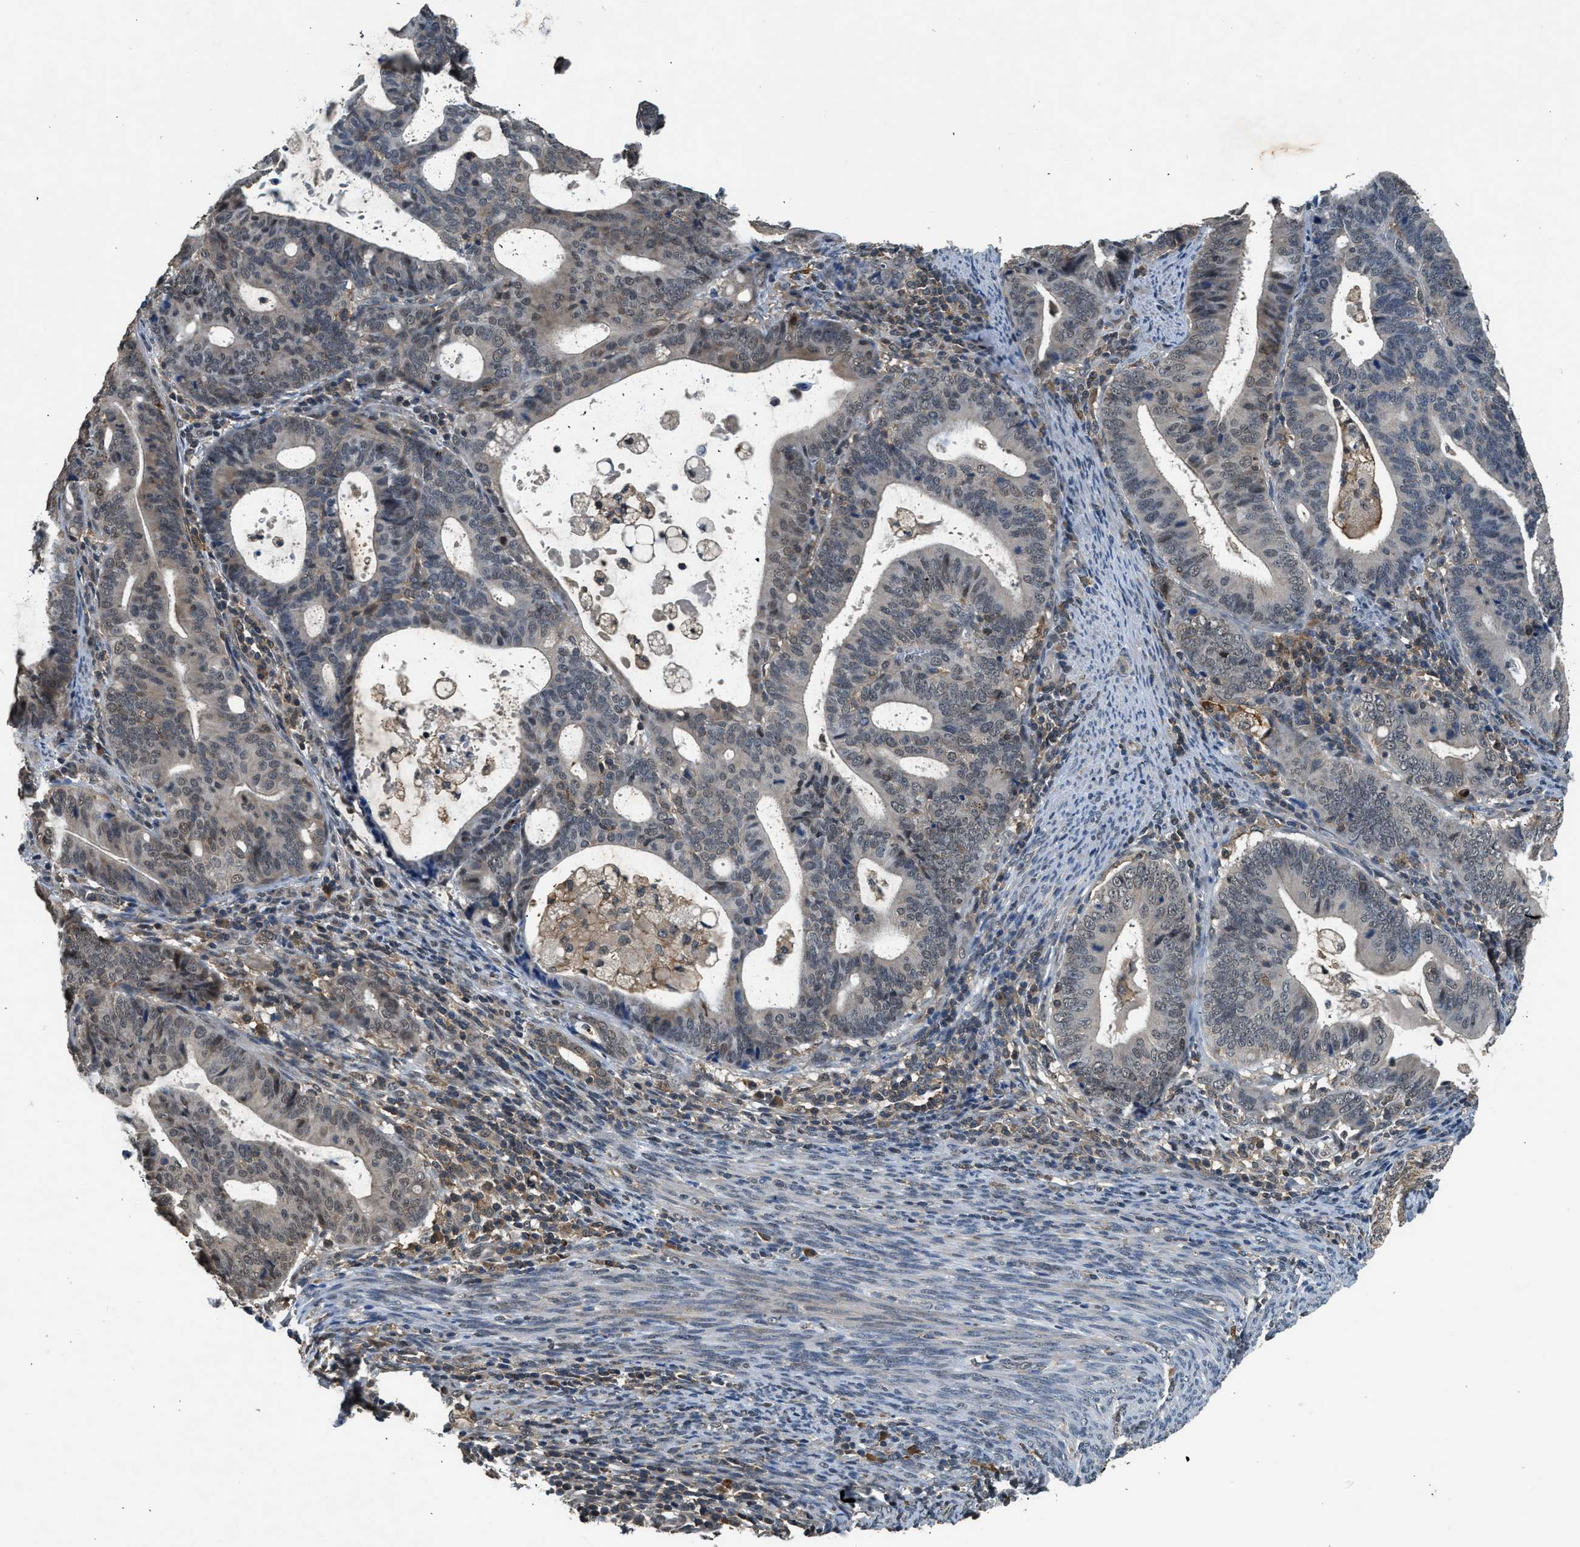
{"staining": {"intensity": "weak", "quantity": "<25%", "location": "cytoplasmic/membranous,nuclear"}, "tissue": "endometrial cancer", "cell_type": "Tumor cells", "image_type": "cancer", "snomed": [{"axis": "morphology", "description": "Adenocarcinoma, NOS"}, {"axis": "topography", "description": "Uterus"}], "caption": "Endometrial cancer (adenocarcinoma) stained for a protein using IHC reveals no positivity tumor cells.", "gene": "SLC15A4", "patient": {"sex": "female", "age": 83}}